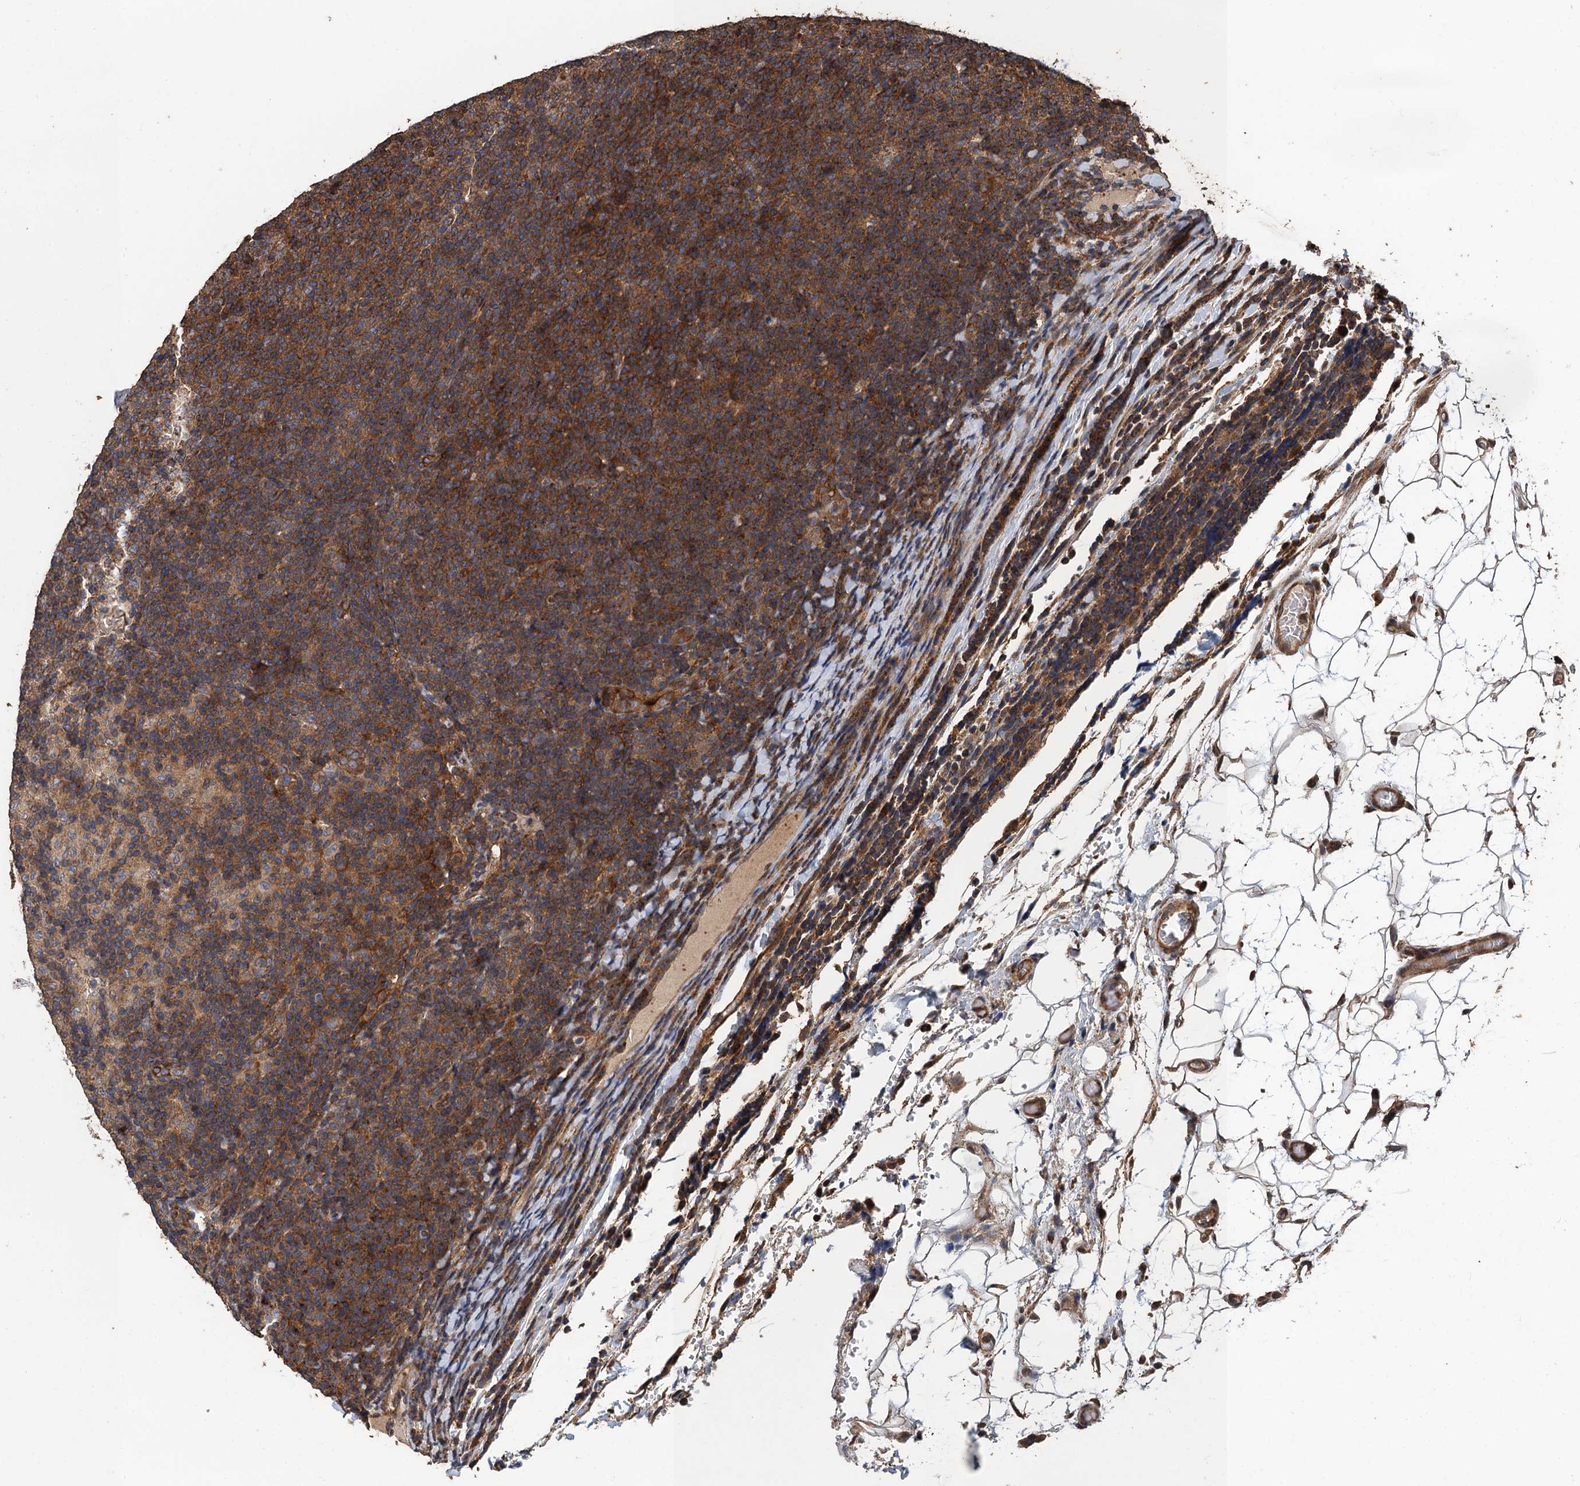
{"staining": {"intensity": "moderate", "quantity": ">75%", "location": "cytoplasmic/membranous"}, "tissue": "lymphoma", "cell_type": "Tumor cells", "image_type": "cancer", "snomed": [{"axis": "morphology", "description": "Malignant lymphoma, non-Hodgkin's type, Low grade"}, {"axis": "topography", "description": "Lymph node"}], "caption": "A brown stain labels moderate cytoplasmic/membranous expression of a protein in low-grade malignant lymphoma, non-Hodgkin's type tumor cells. The protein of interest is stained brown, and the nuclei are stained in blue (DAB IHC with brightfield microscopy, high magnification).", "gene": "PPP4R1", "patient": {"sex": "male", "age": 66}}